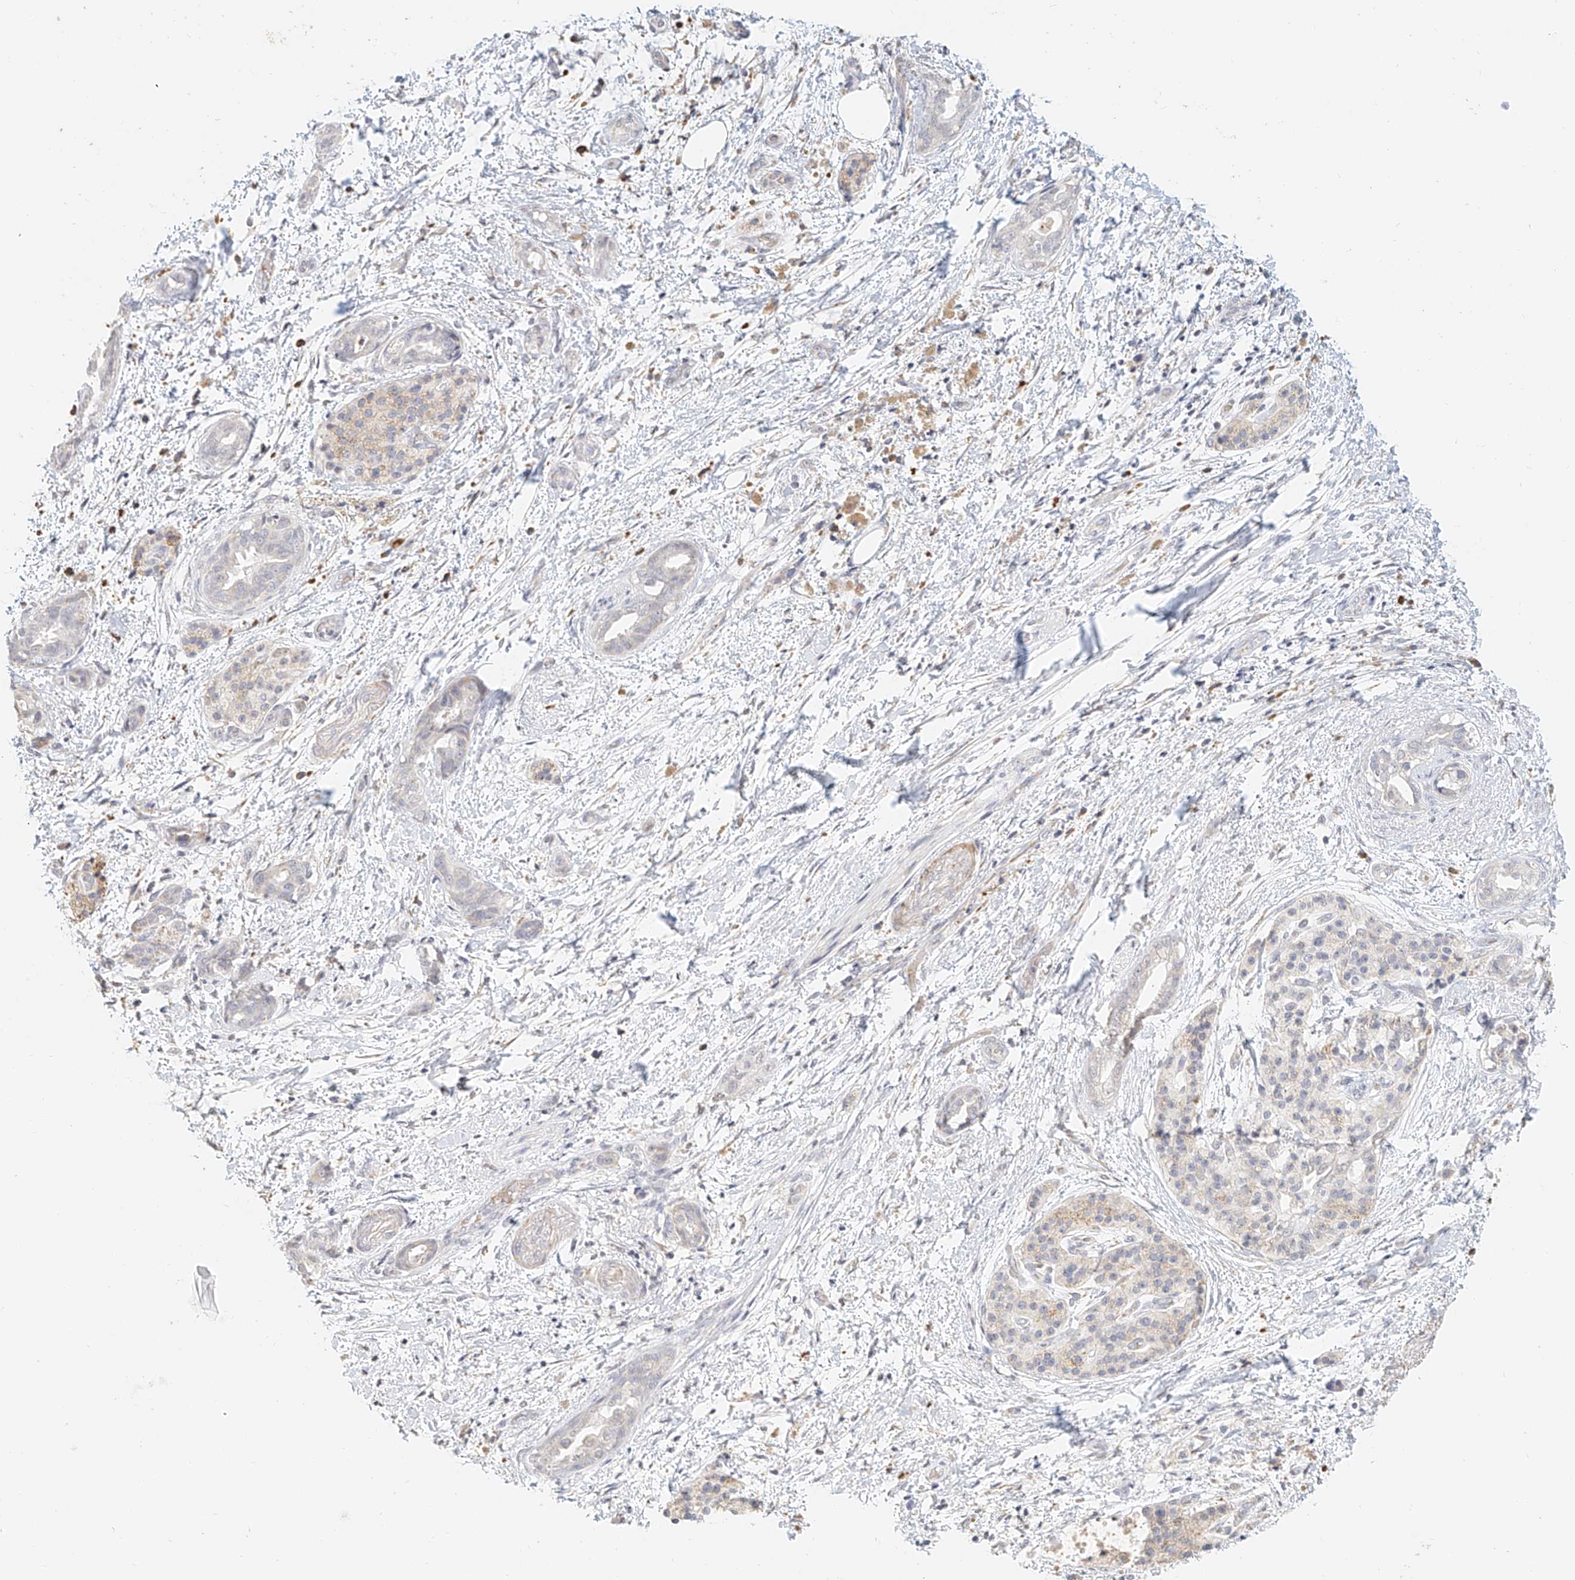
{"staining": {"intensity": "negative", "quantity": "none", "location": "none"}, "tissue": "pancreatic cancer", "cell_type": "Tumor cells", "image_type": "cancer", "snomed": [{"axis": "morphology", "description": "Normal tissue, NOS"}, {"axis": "morphology", "description": "Adenocarcinoma, NOS"}, {"axis": "topography", "description": "Pancreas"}, {"axis": "topography", "description": "Peripheral nerve tissue"}], "caption": "Tumor cells are negative for brown protein staining in pancreatic adenocarcinoma.", "gene": "CXorf58", "patient": {"sex": "female", "age": 63}}